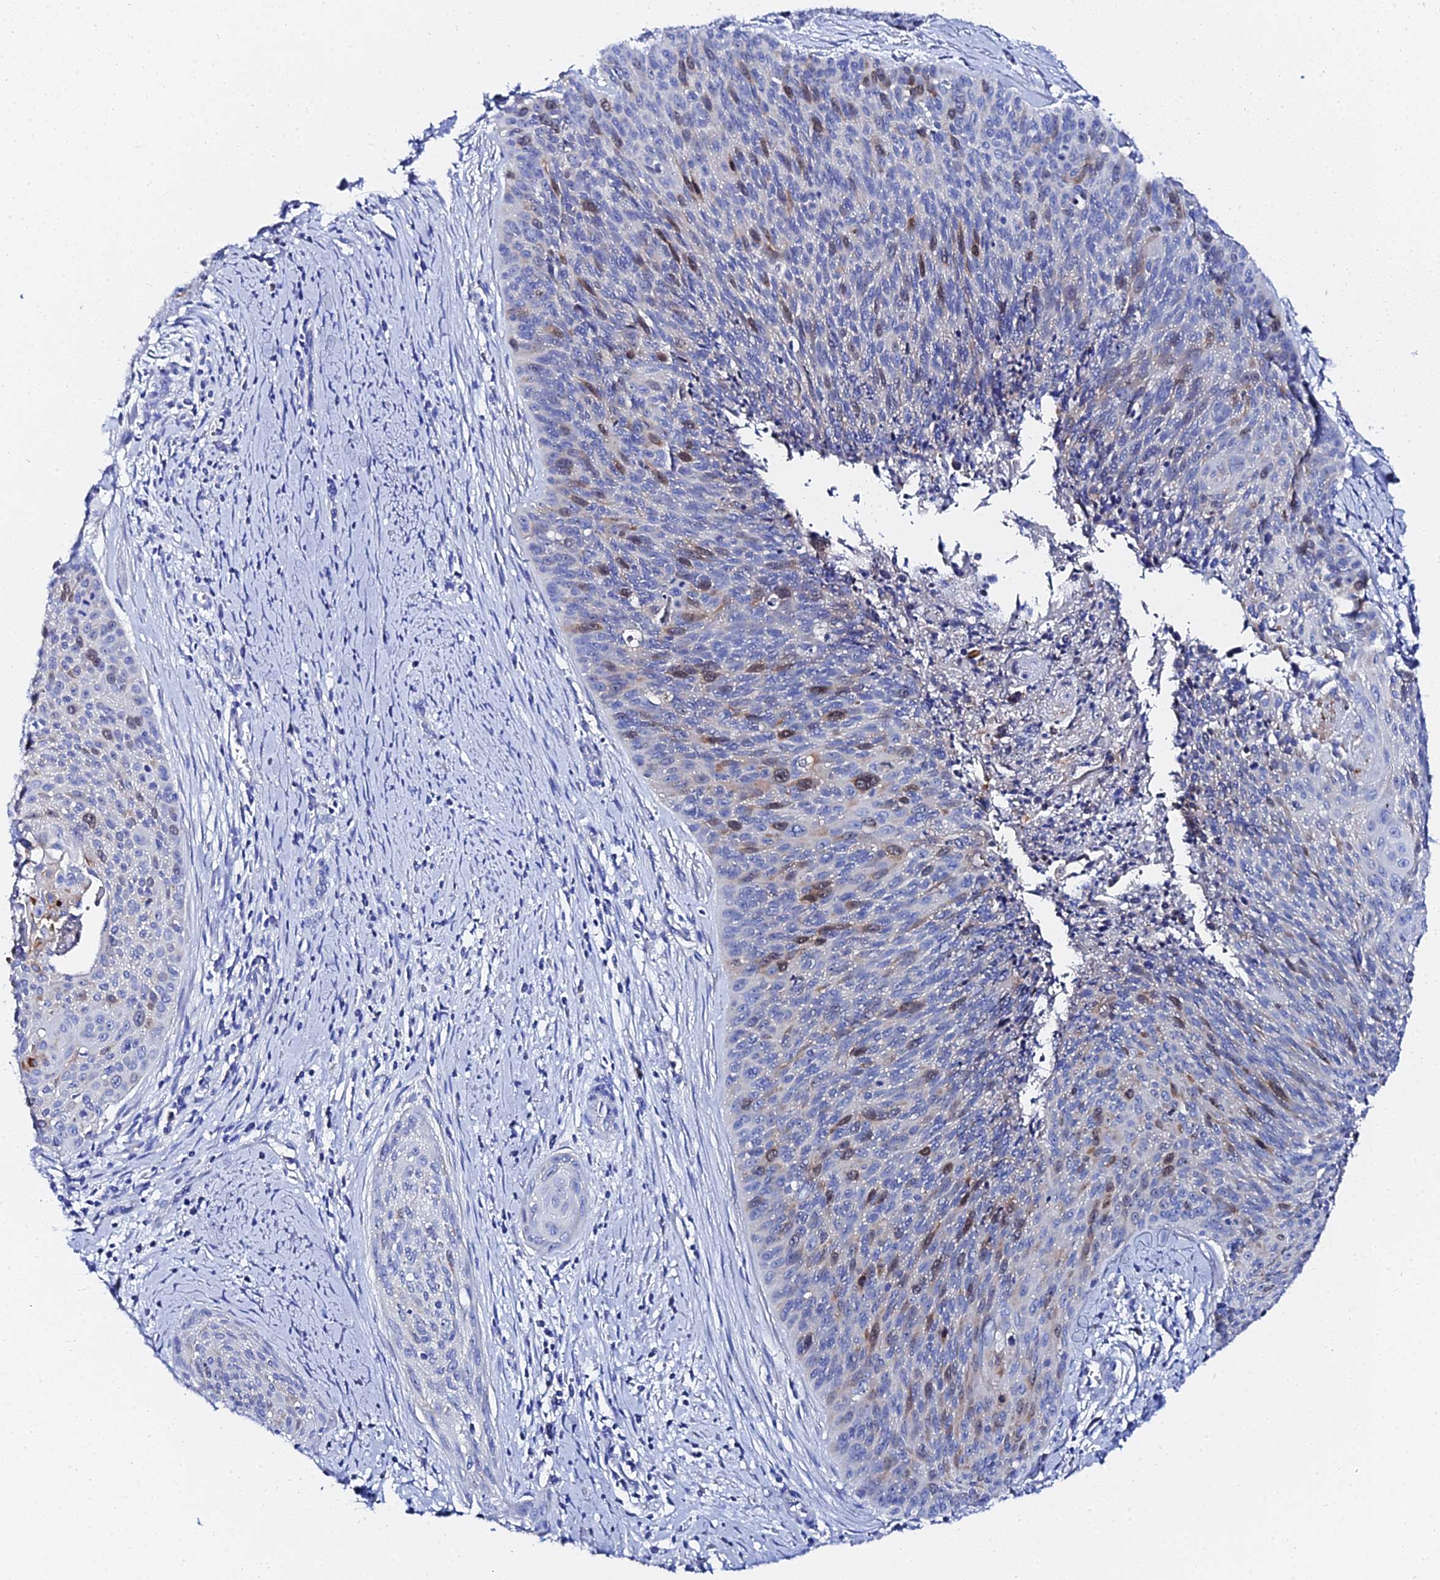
{"staining": {"intensity": "weak", "quantity": "<25%", "location": "nuclear"}, "tissue": "cervical cancer", "cell_type": "Tumor cells", "image_type": "cancer", "snomed": [{"axis": "morphology", "description": "Squamous cell carcinoma, NOS"}, {"axis": "topography", "description": "Cervix"}], "caption": "Tumor cells show no significant protein staining in squamous cell carcinoma (cervical). (DAB IHC visualized using brightfield microscopy, high magnification).", "gene": "PTTG1", "patient": {"sex": "female", "age": 55}}